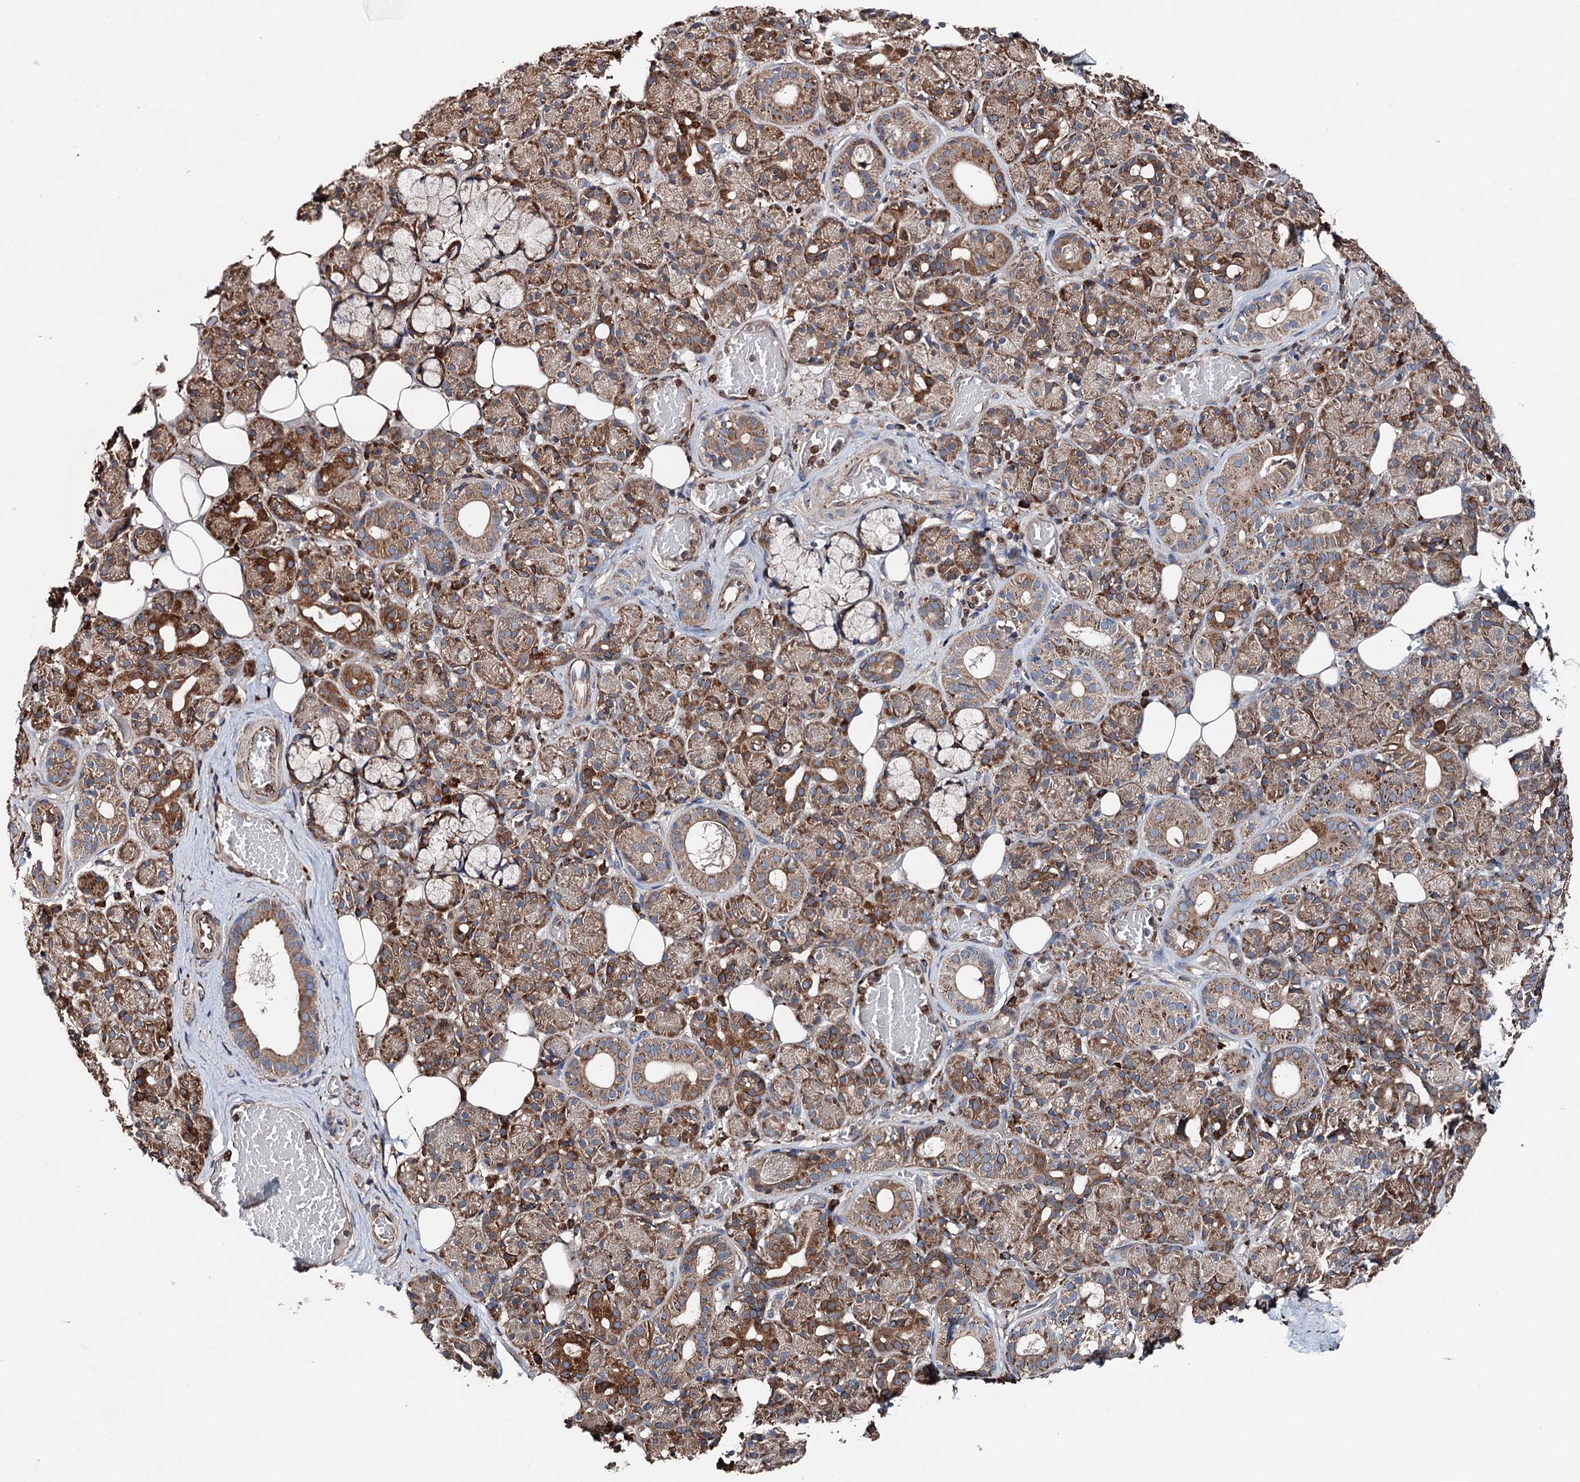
{"staining": {"intensity": "moderate", "quantity": ">75%", "location": "cytoplasmic/membranous"}, "tissue": "salivary gland", "cell_type": "Glandular cells", "image_type": "normal", "snomed": [{"axis": "morphology", "description": "Normal tissue, NOS"}, {"axis": "topography", "description": "Salivary gland"}], "caption": "Immunohistochemical staining of unremarkable human salivary gland reveals >75% levels of moderate cytoplasmic/membranous protein expression in approximately >75% of glandular cells.", "gene": "ERP29", "patient": {"sex": "male", "age": 63}}